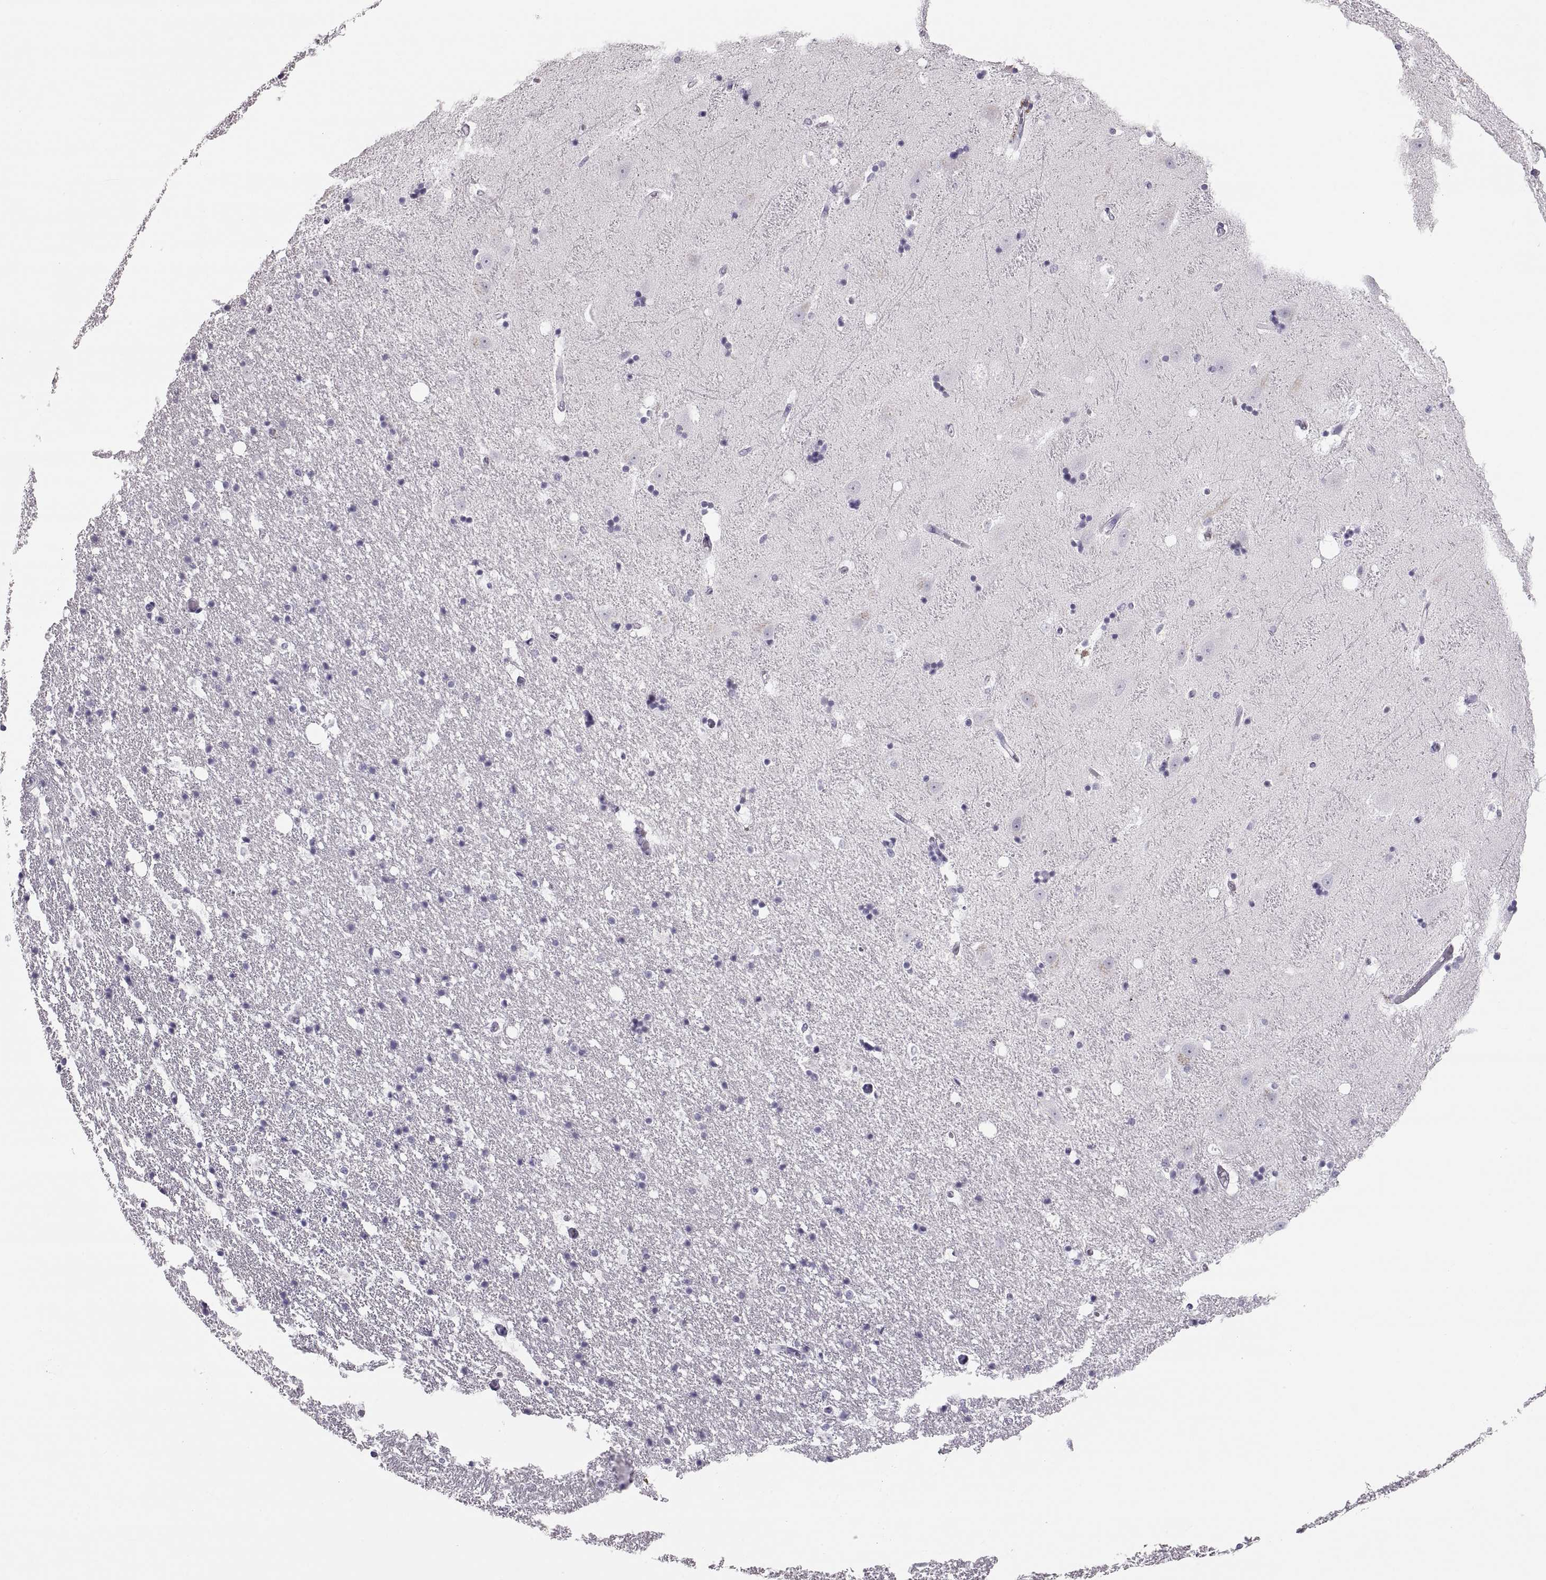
{"staining": {"intensity": "negative", "quantity": "none", "location": "none"}, "tissue": "hippocampus", "cell_type": "Glial cells", "image_type": "normal", "snomed": [{"axis": "morphology", "description": "Normal tissue, NOS"}, {"axis": "topography", "description": "Hippocampus"}], "caption": "Immunohistochemistry (IHC) histopathology image of normal human hippocampus stained for a protein (brown), which demonstrates no expression in glial cells.", "gene": "MILR1", "patient": {"sex": "male", "age": 49}}